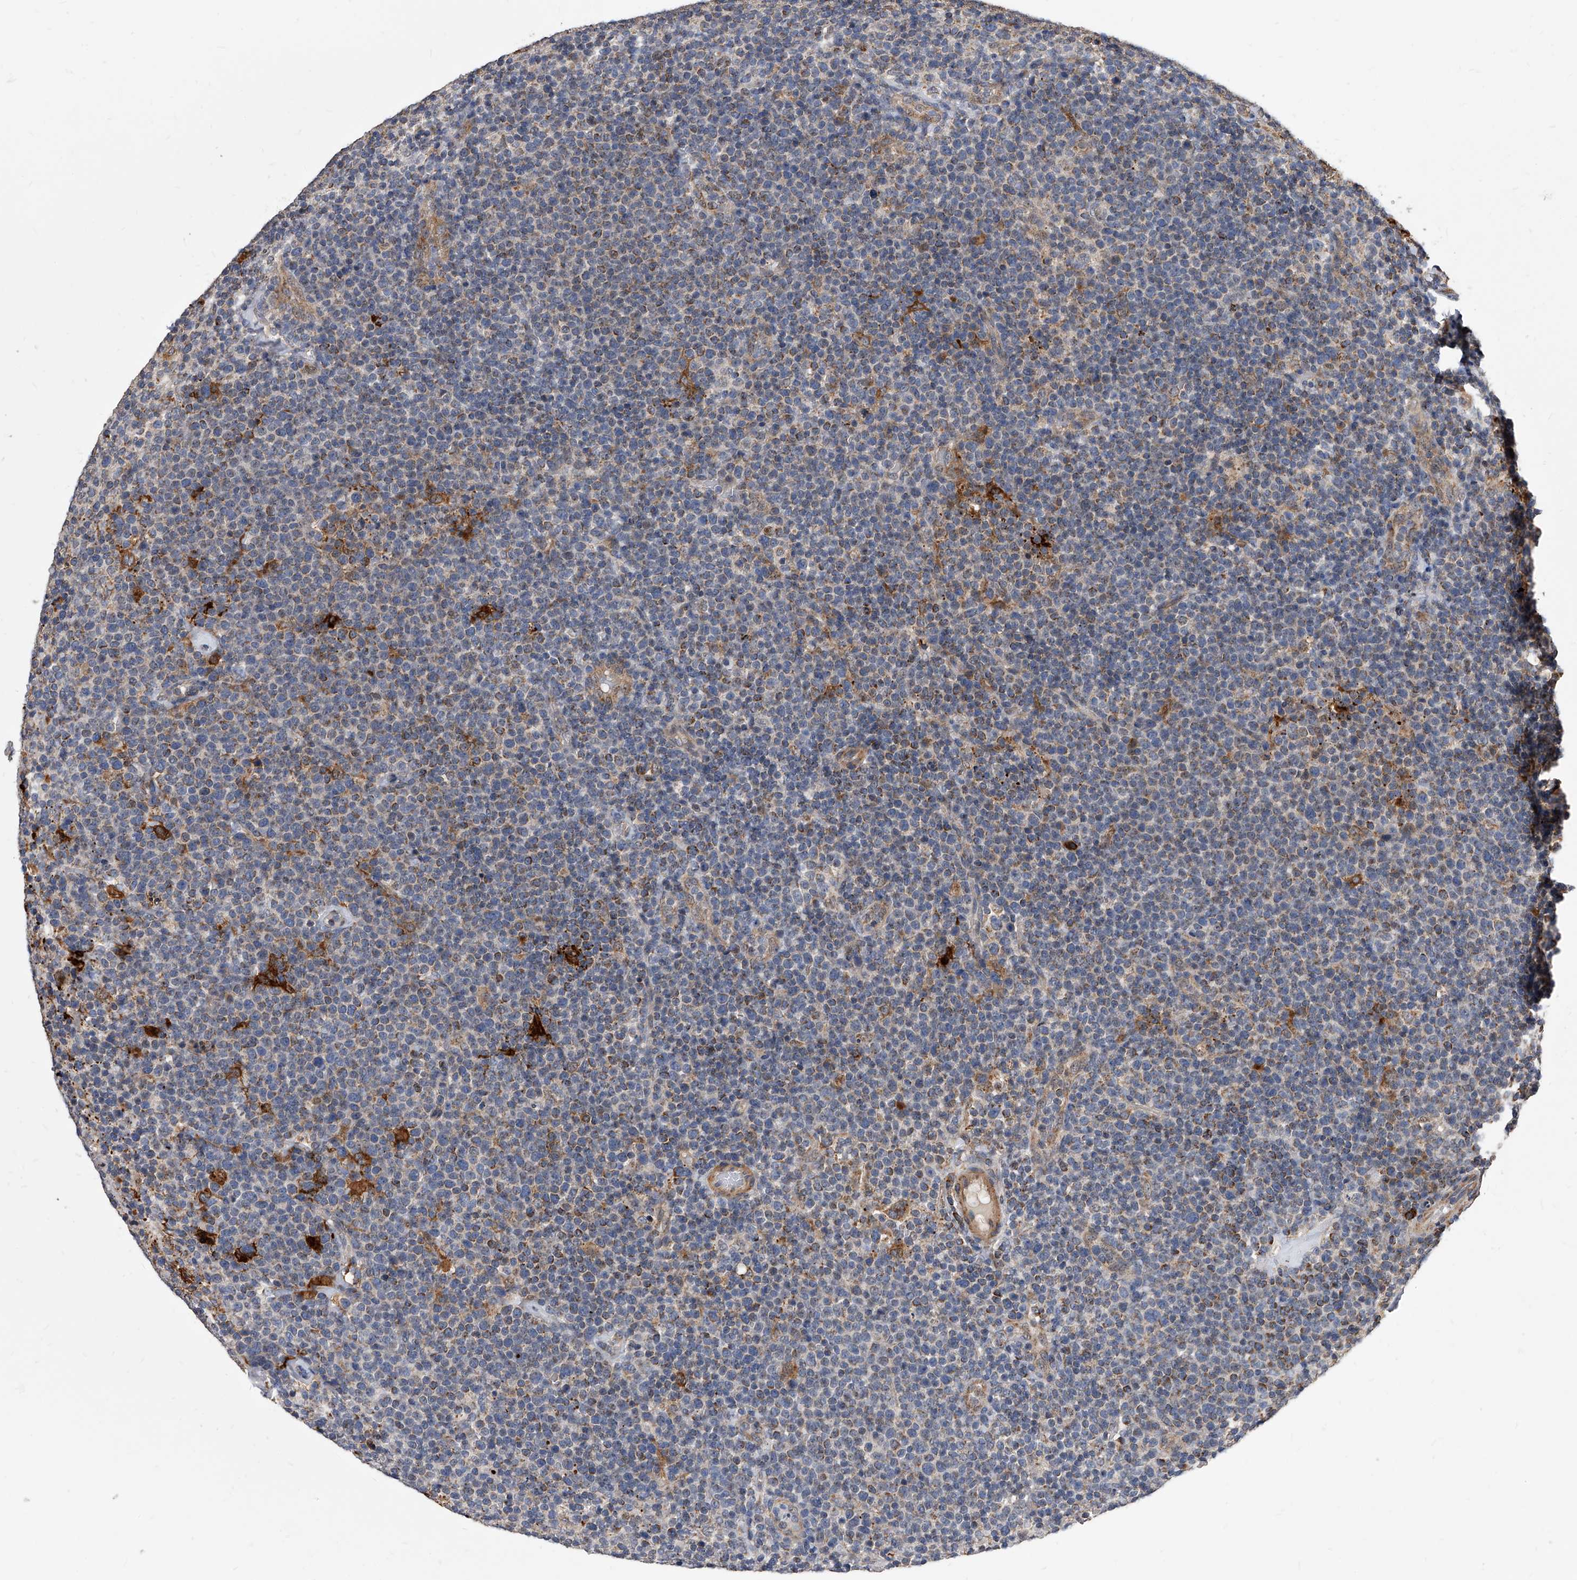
{"staining": {"intensity": "moderate", "quantity": "<25%", "location": "cytoplasmic/membranous"}, "tissue": "lymphoma", "cell_type": "Tumor cells", "image_type": "cancer", "snomed": [{"axis": "morphology", "description": "Malignant lymphoma, non-Hodgkin's type, High grade"}, {"axis": "topography", "description": "Lymph node"}], "caption": "Immunohistochemistry (DAB) staining of human lymphoma displays moderate cytoplasmic/membranous protein staining in approximately <25% of tumor cells.", "gene": "SOBP", "patient": {"sex": "male", "age": 61}}